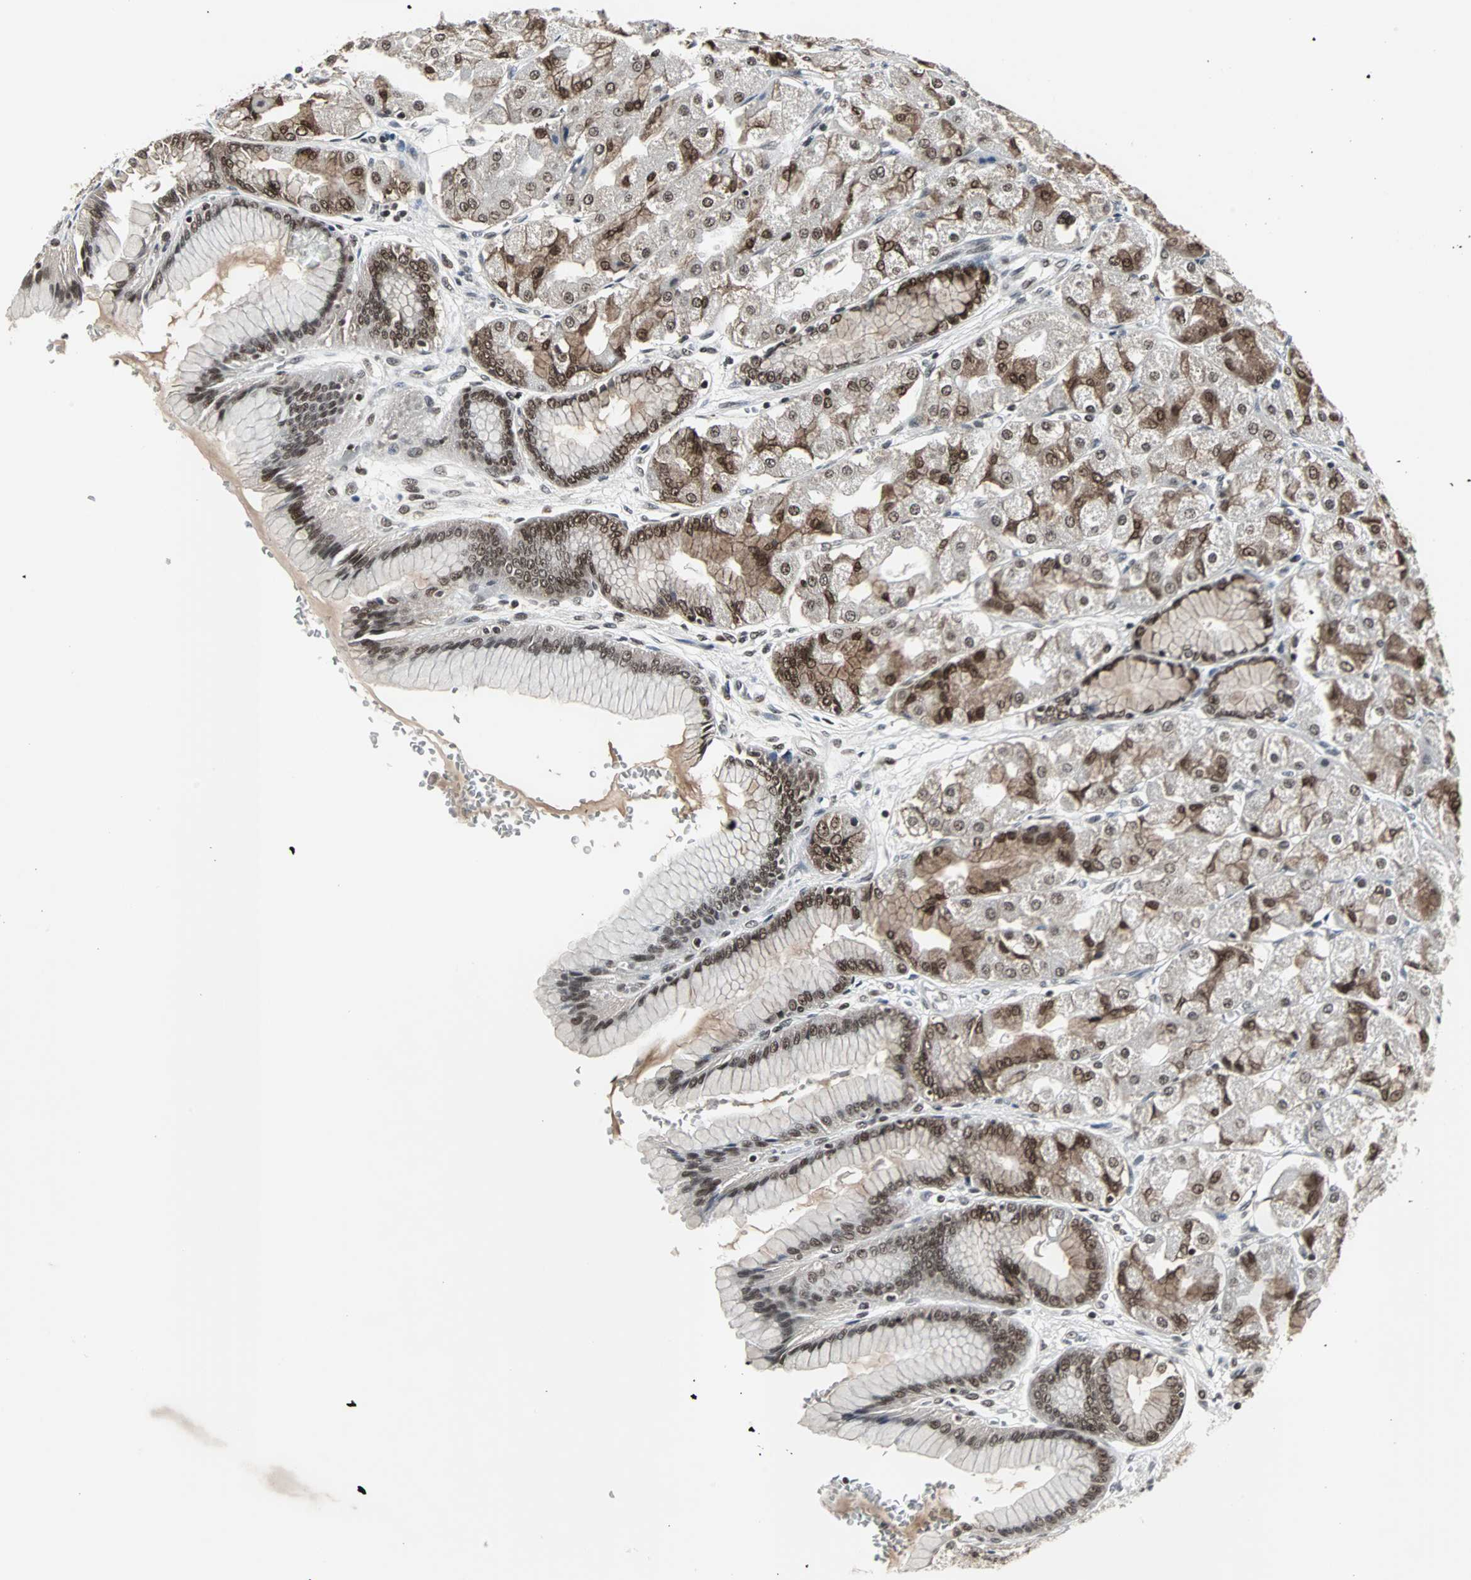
{"staining": {"intensity": "strong", "quantity": ">75%", "location": "nuclear"}, "tissue": "stomach", "cell_type": "Glandular cells", "image_type": "normal", "snomed": [{"axis": "morphology", "description": "Normal tissue, NOS"}, {"axis": "morphology", "description": "Adenocarcinoma, NOS"}, {"axis": "topography", "description": "Stomach"}, {"axis": "topography", "description": "Stomach, lower"}], "caption": "The photomicrograph shows immunohistochemical staining of unremarkable stomach. There is strong nuclear positivity is appreciated in approximately >75% of glandular cells. (DAB IHC, brown staining for protein, blue staining for nuclei).", "gene": "PNKP", "patient": {"sex": "female", "age": 65}}